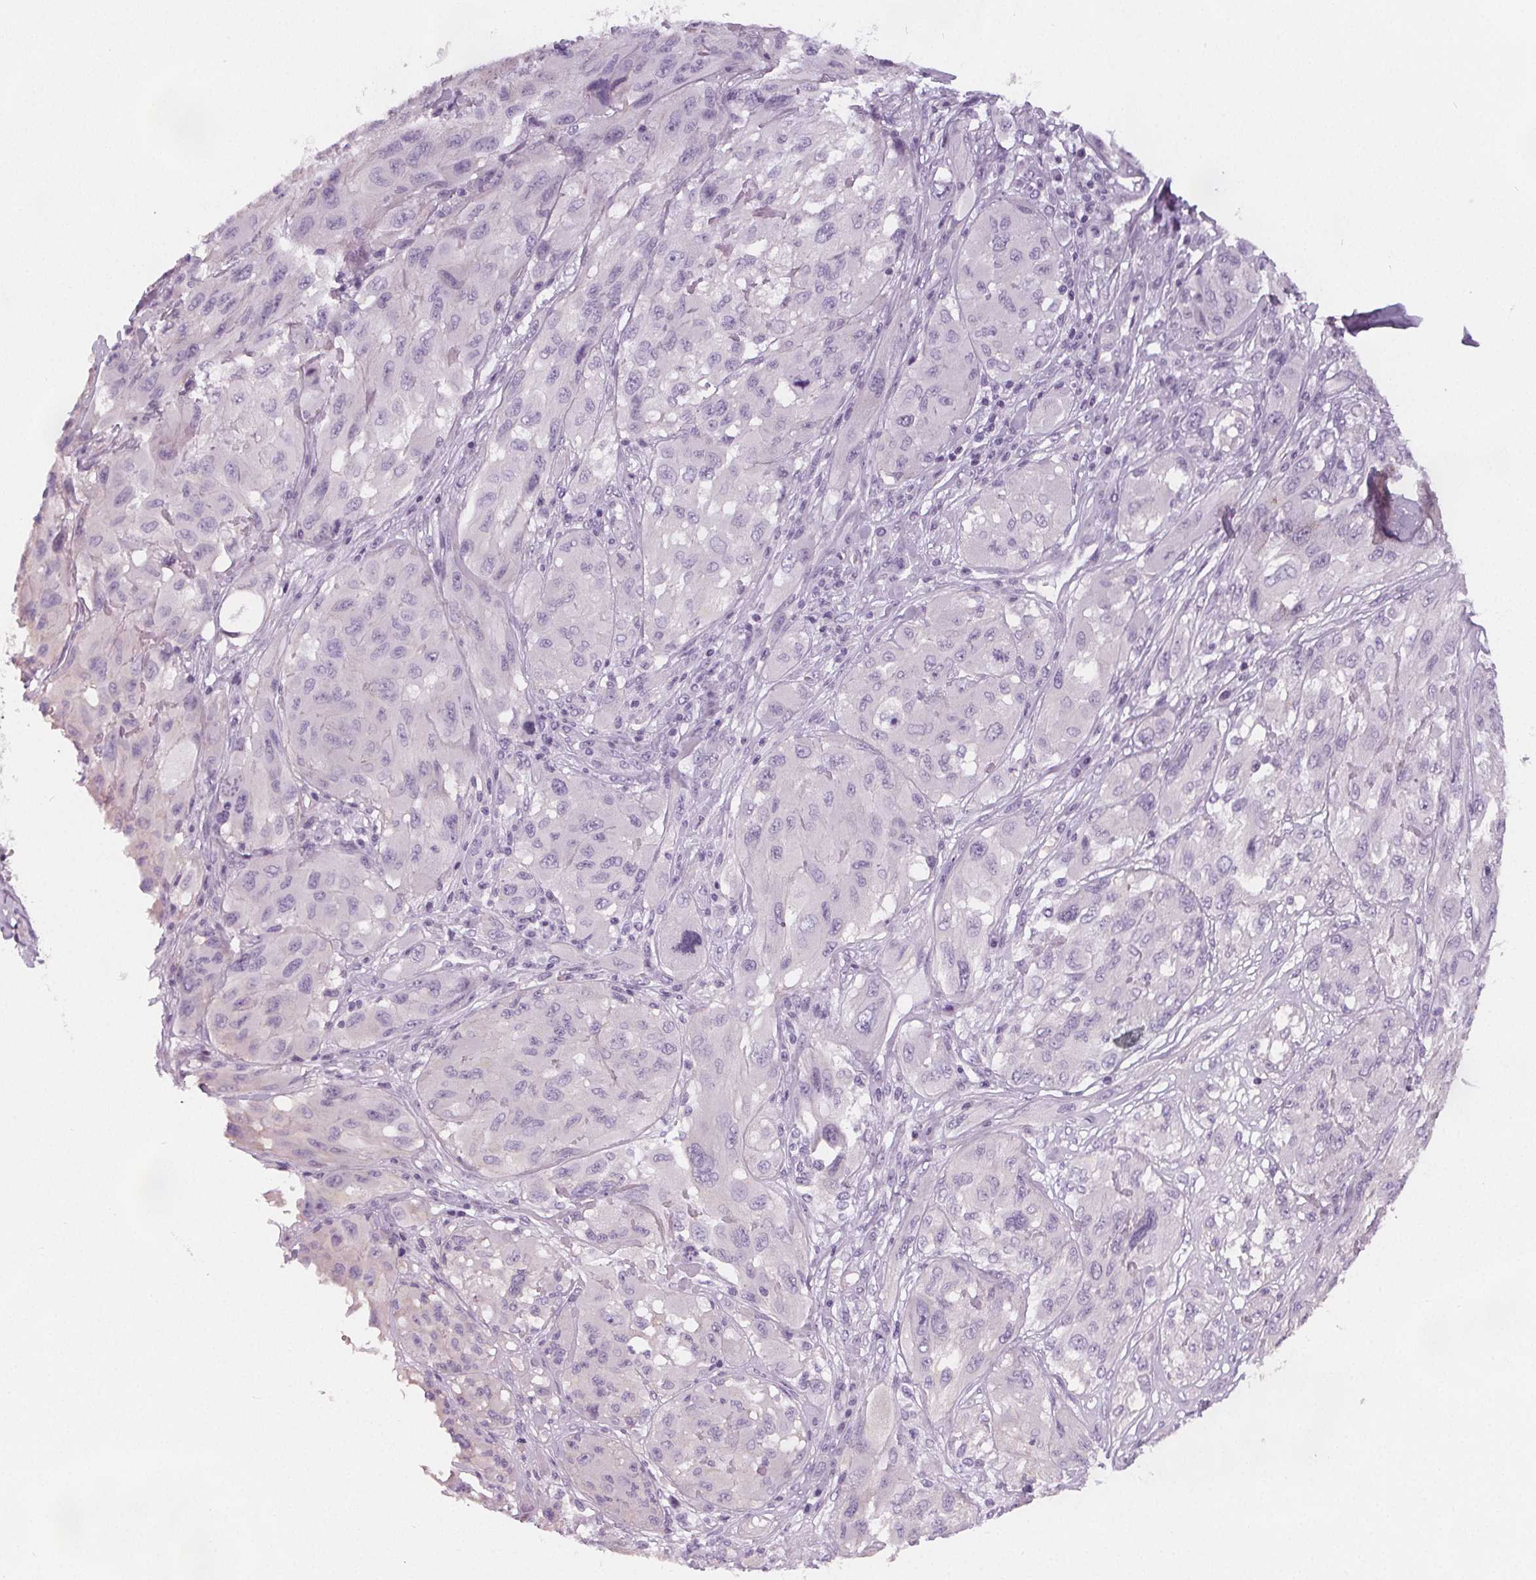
{"staining": {"intensity": "negative", "quantity": "none", "location": "none"}, "tissue": "melanoma", "cell_type": "Tumor cells", "image_type": "cancer", "snomed": [{"axis": "morphology", "description": "Malignant melanoma, NOS"}, {"axis": "topography", "description": "Skin"}], "caption": "A histopathology image of malignant melanoma stained for a protein shows no brown staining in tumor cells.", "gene": "SLC5A12", "patient": {"sex": "female", "age": 91}}